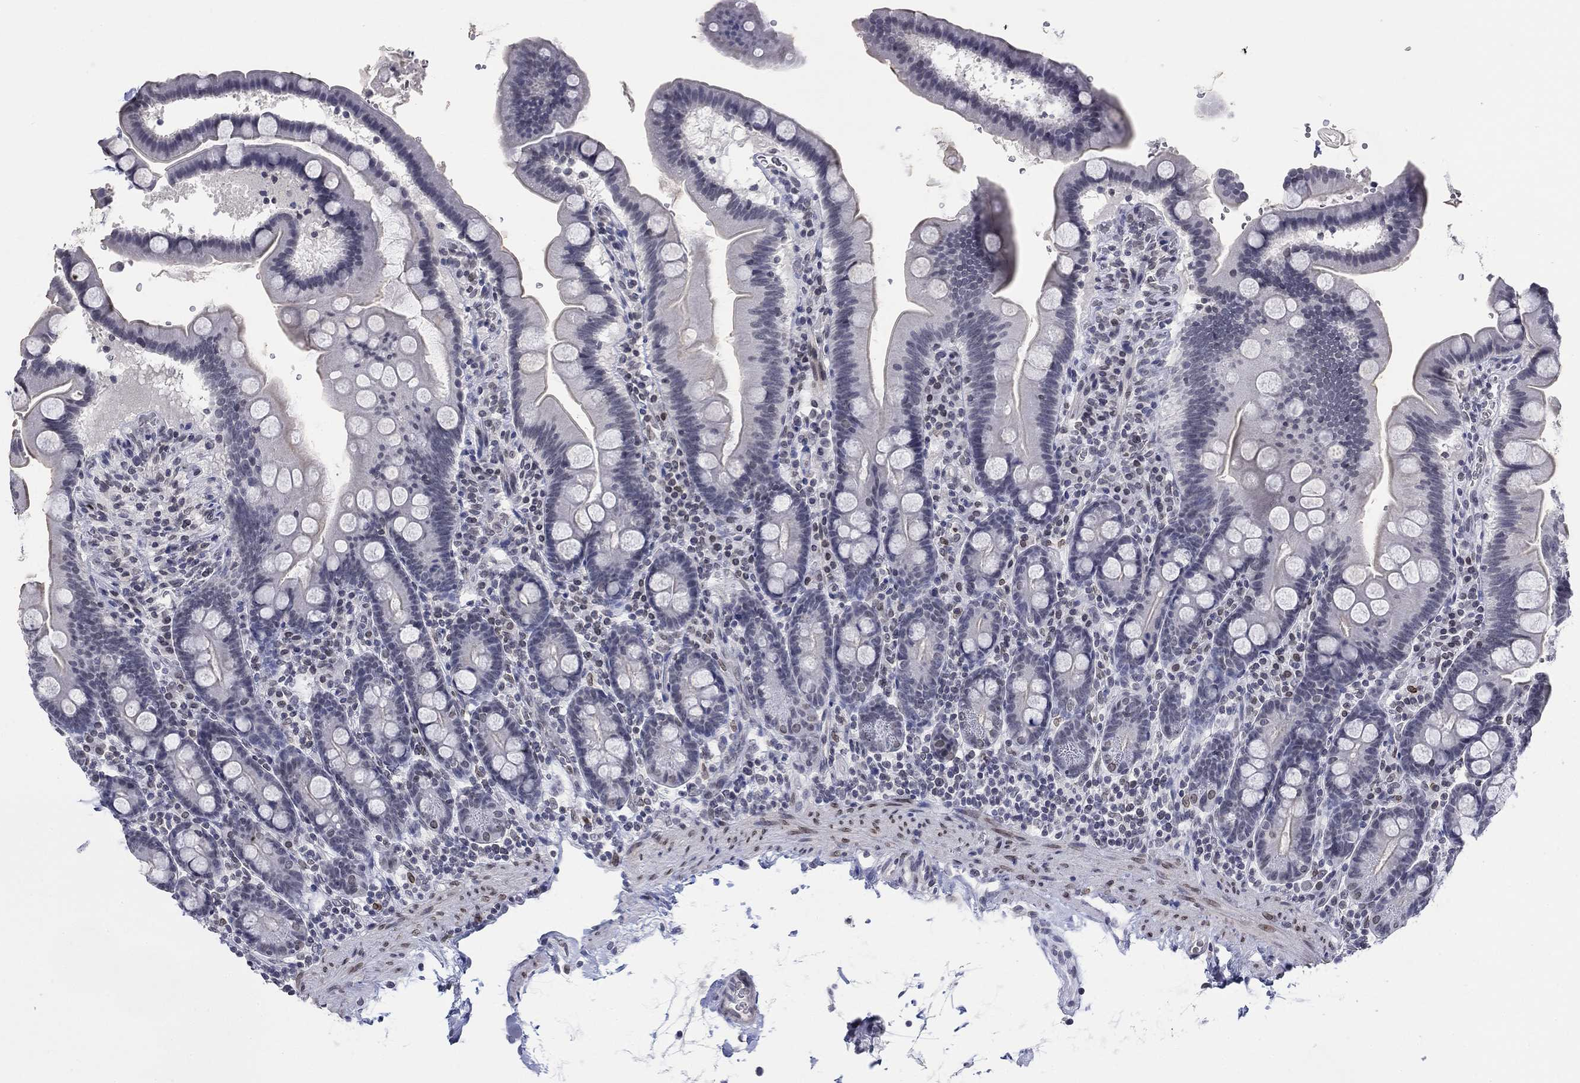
{"staining": {"intensity": "strong", "quantity": "<25%", "location": "cytoplasmic/membranous,nuclear"}, "tissue": "duodenum", "cell_type": "Glandular cells", "image_type": "normal", "snomed": [{"axis": "morphology", "description": "Normal tissue, NOS"}, {"axis": "topography", "description": "Duodenum"}], "caption": "The image exhibits staining of normal duodenum, revealing strong cytoplasmic/membranous,nuclear protein staining (brown color) within glandular cells. (brown staining indicates protein expression, while blue staining denotes nuclei).", "gene": "TOR1AIP1", "patient": {"sex": "male", "age": 59}}